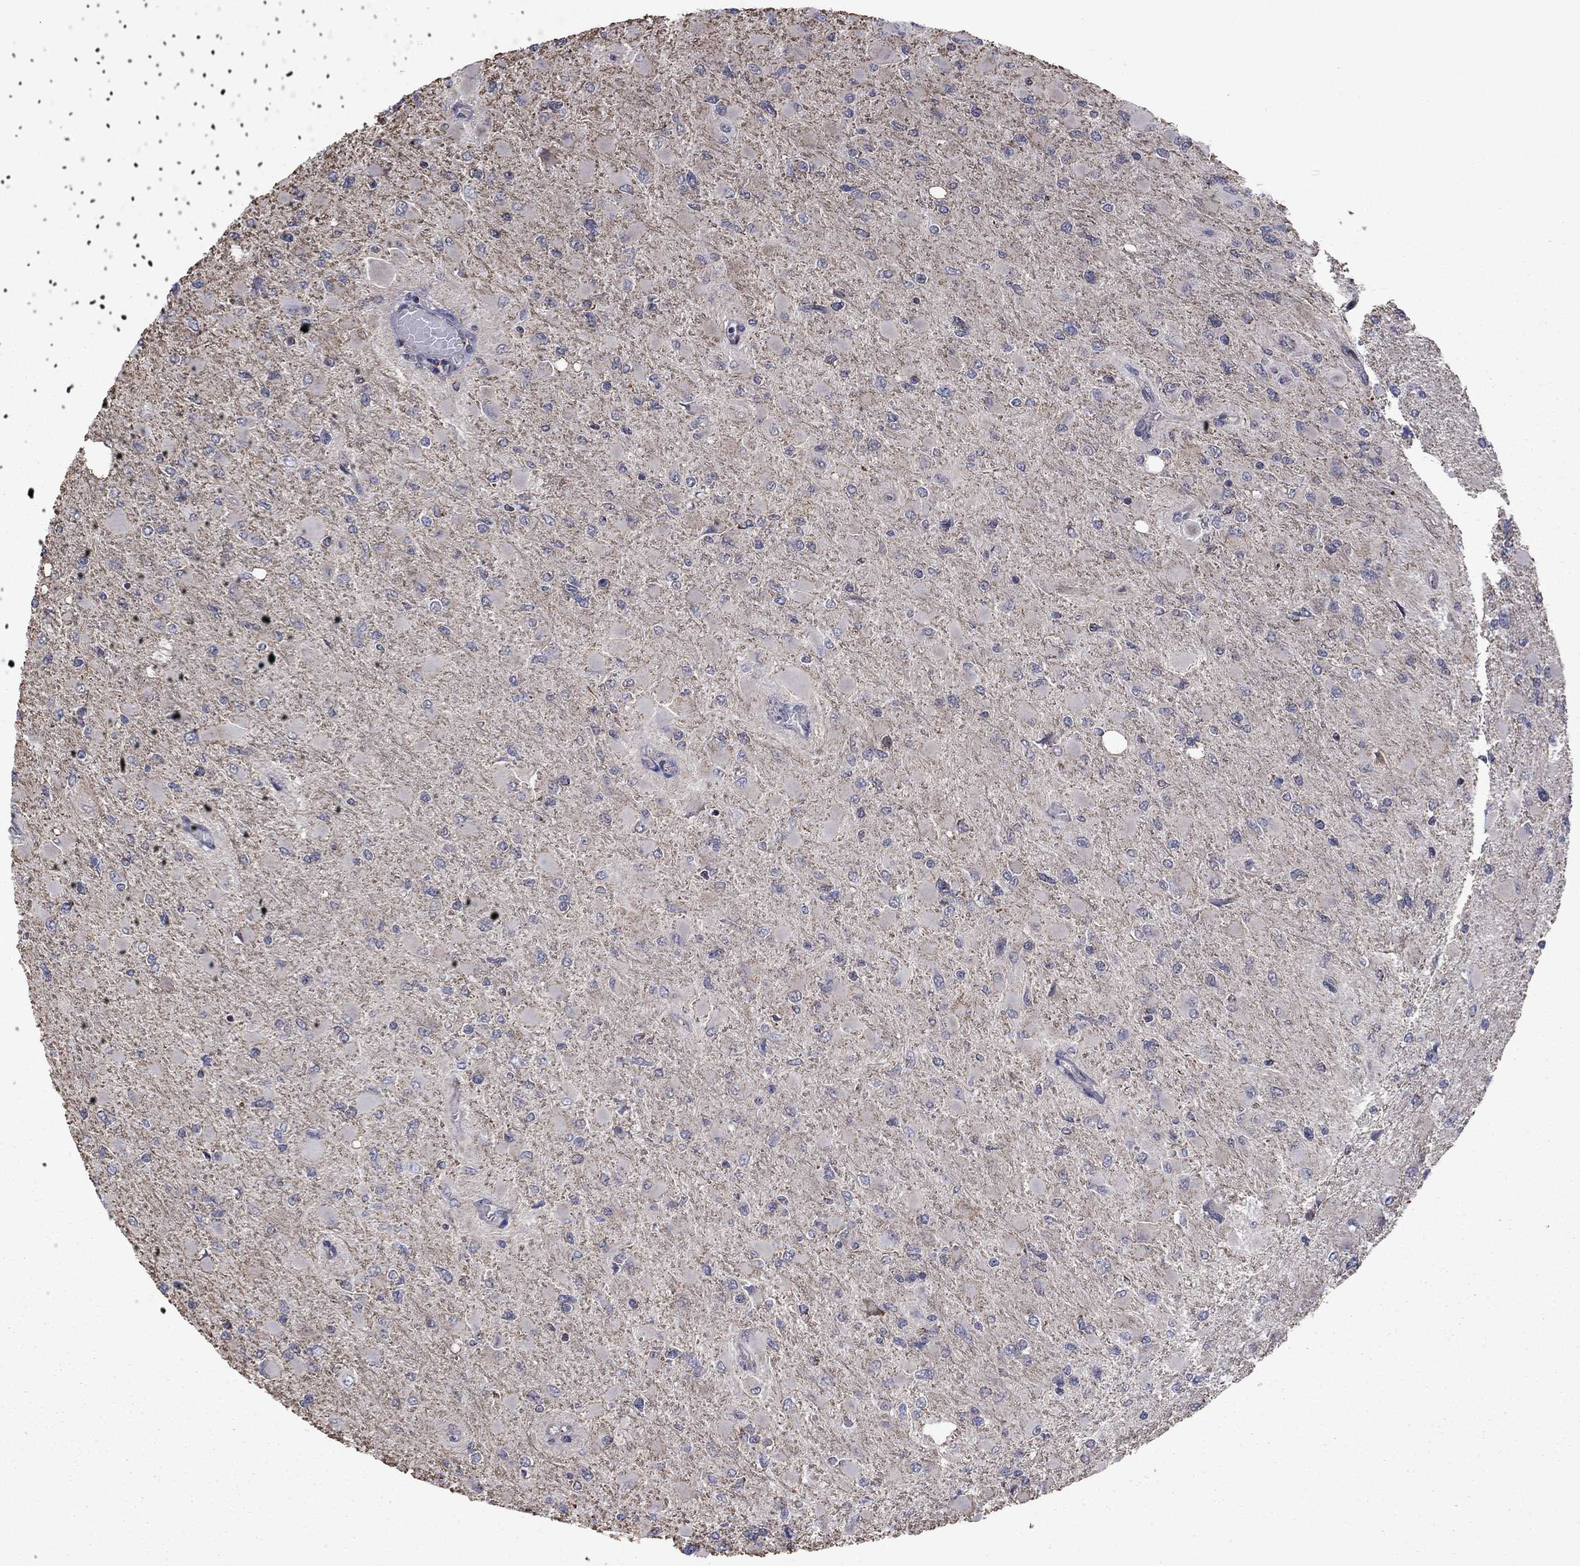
{"staining": {"intensity": "negative", "quantity": "none", "location": "none"}, "tissue": "glioma", "cell_type": "Tumor cells", "image_type": "cancer", "snomed": [{"axis": "morphology", "description": "Glioma, malignant, High grade"}, {"axis": "topography", "description": "Cerebral cortex"}], "caption": "The histopathology image shows no significant staining in tumor cells of high-grade glioma (malignant).", "gene": "DOP1B", "patient": {"sex": "female", "age": 36}}